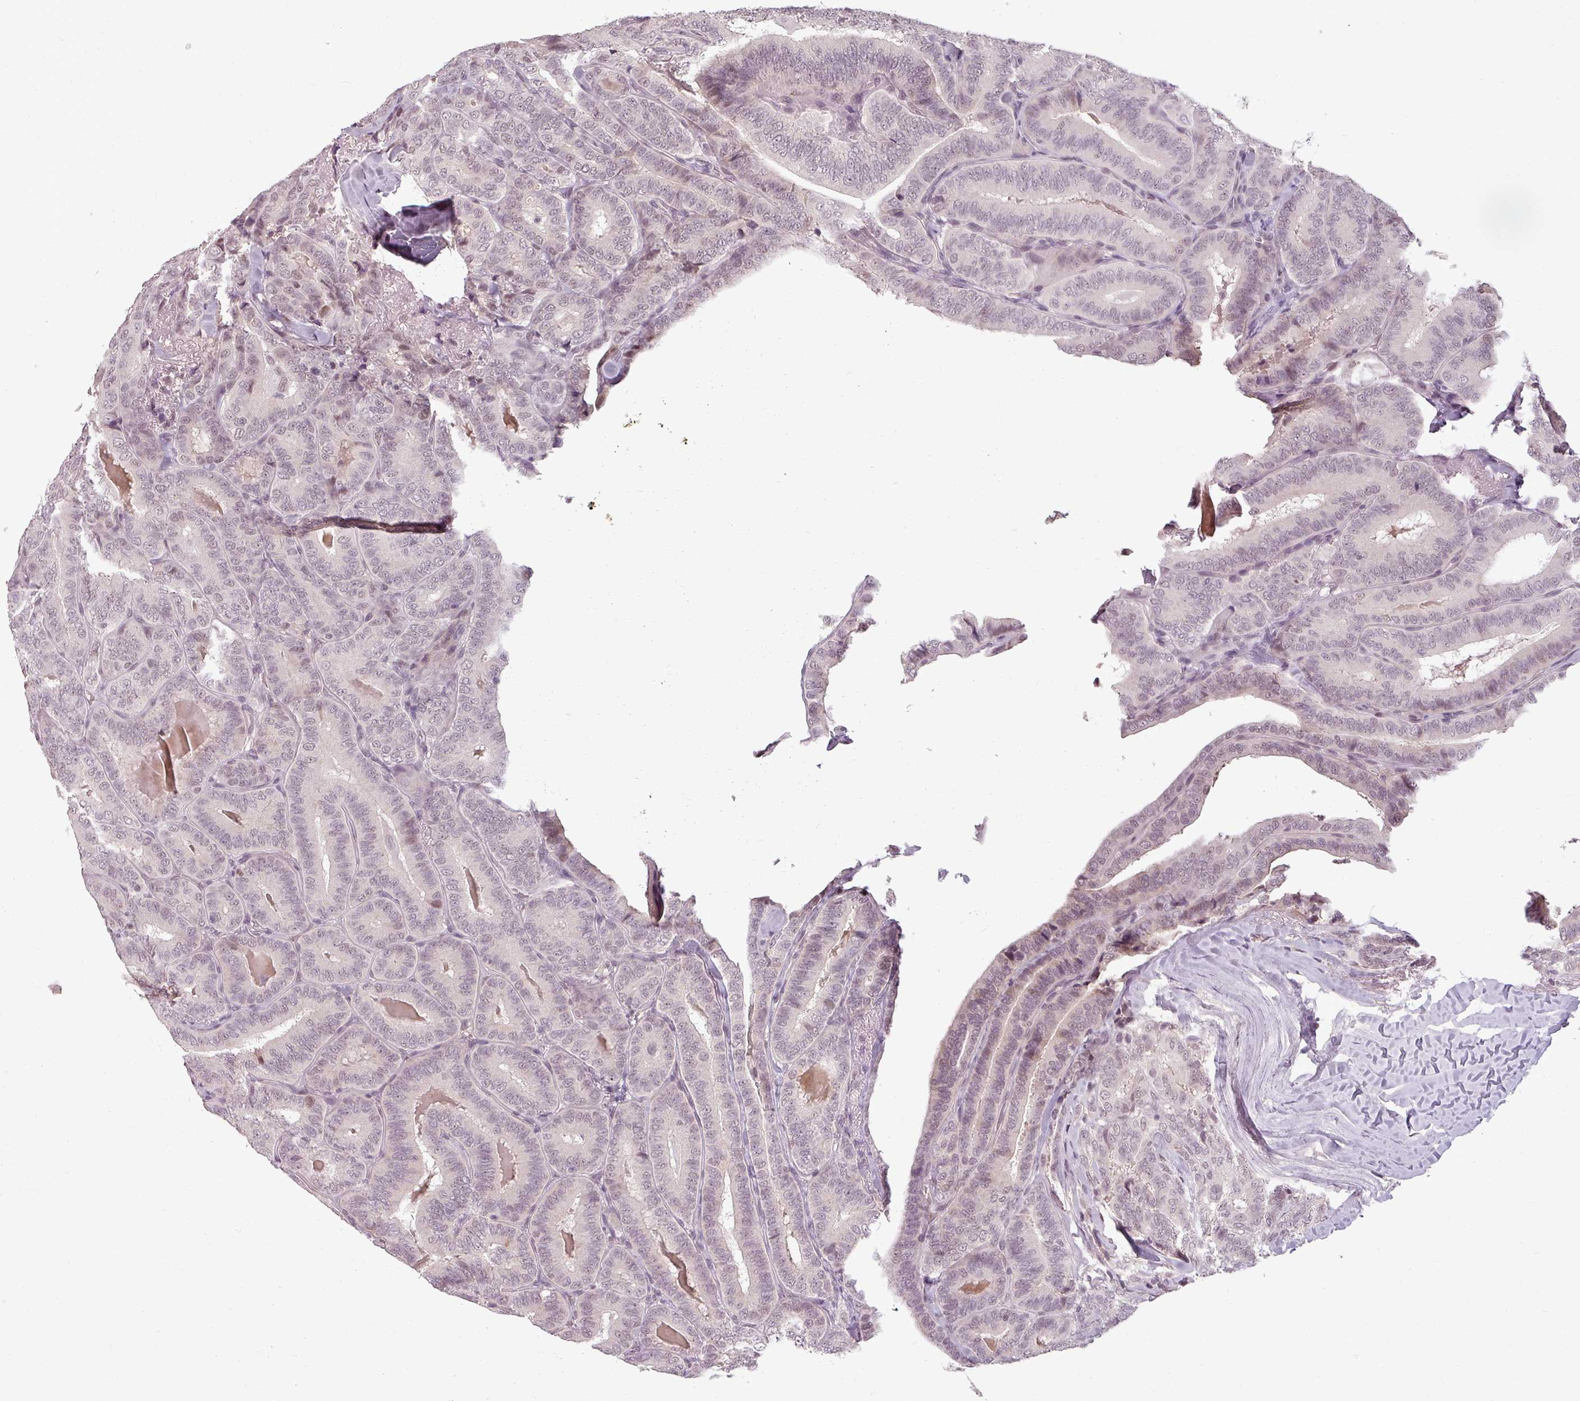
{"staining": {"intensity": "moderate", "quantity": "<25%", "location": "nuclear"}, "tissue": "thyroid cancer", "cell_type": "Tumor cells", "image_type": "cancer", "snomed": [{"axis": "morphology", "description": "Papillary adenocarcinoma, NOS"}, {"axis": "topography", "description": "Thyroid gland"}], "caption": "There is low levels of moderate nuclear expression in tumor cells of thyroid cancer (papillary adenocarcinoma), as demonstrated by immunohistochemical staining (brown color).", "gene": "BCAS3", "patient": {"sex": "male", "age": 61}}